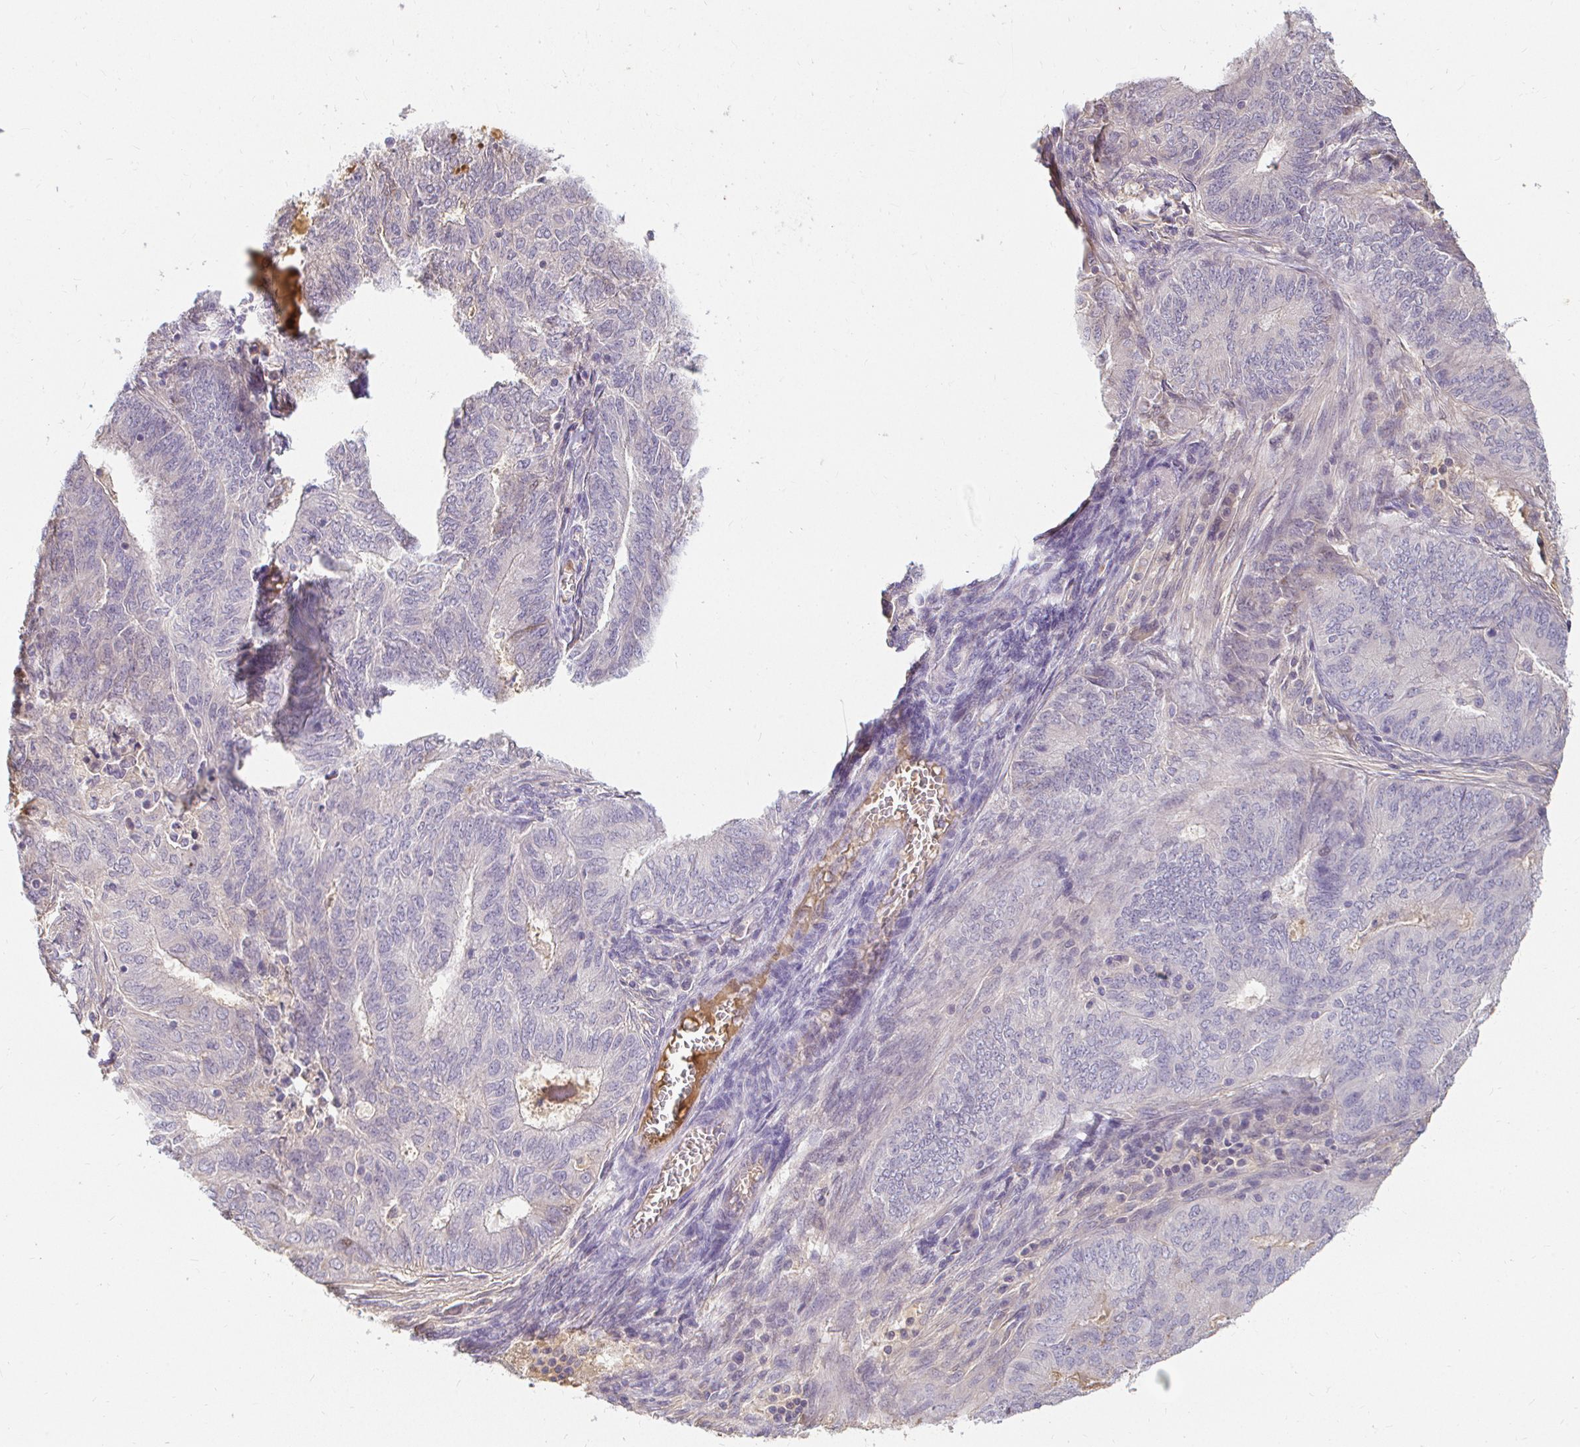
{"staining": {"intensity": "negative", "quantity": "none", "location": "none"}, "tissue": "endometrial cancer", "cell_type": "Tumor cells", "image_type": "cancer", "snomed": [{"axis": "morphology", "description": "Adenocarcinoma, NOS"}, {"axis": "topography", "description": "Endometrium"}], "caption": "Endometrial adenocarcinoma stained for a protein using IHC exhibits no positivity tumor cells.", "gene": "LOXL4", "patient": {"sex": "female", "age": 62}}